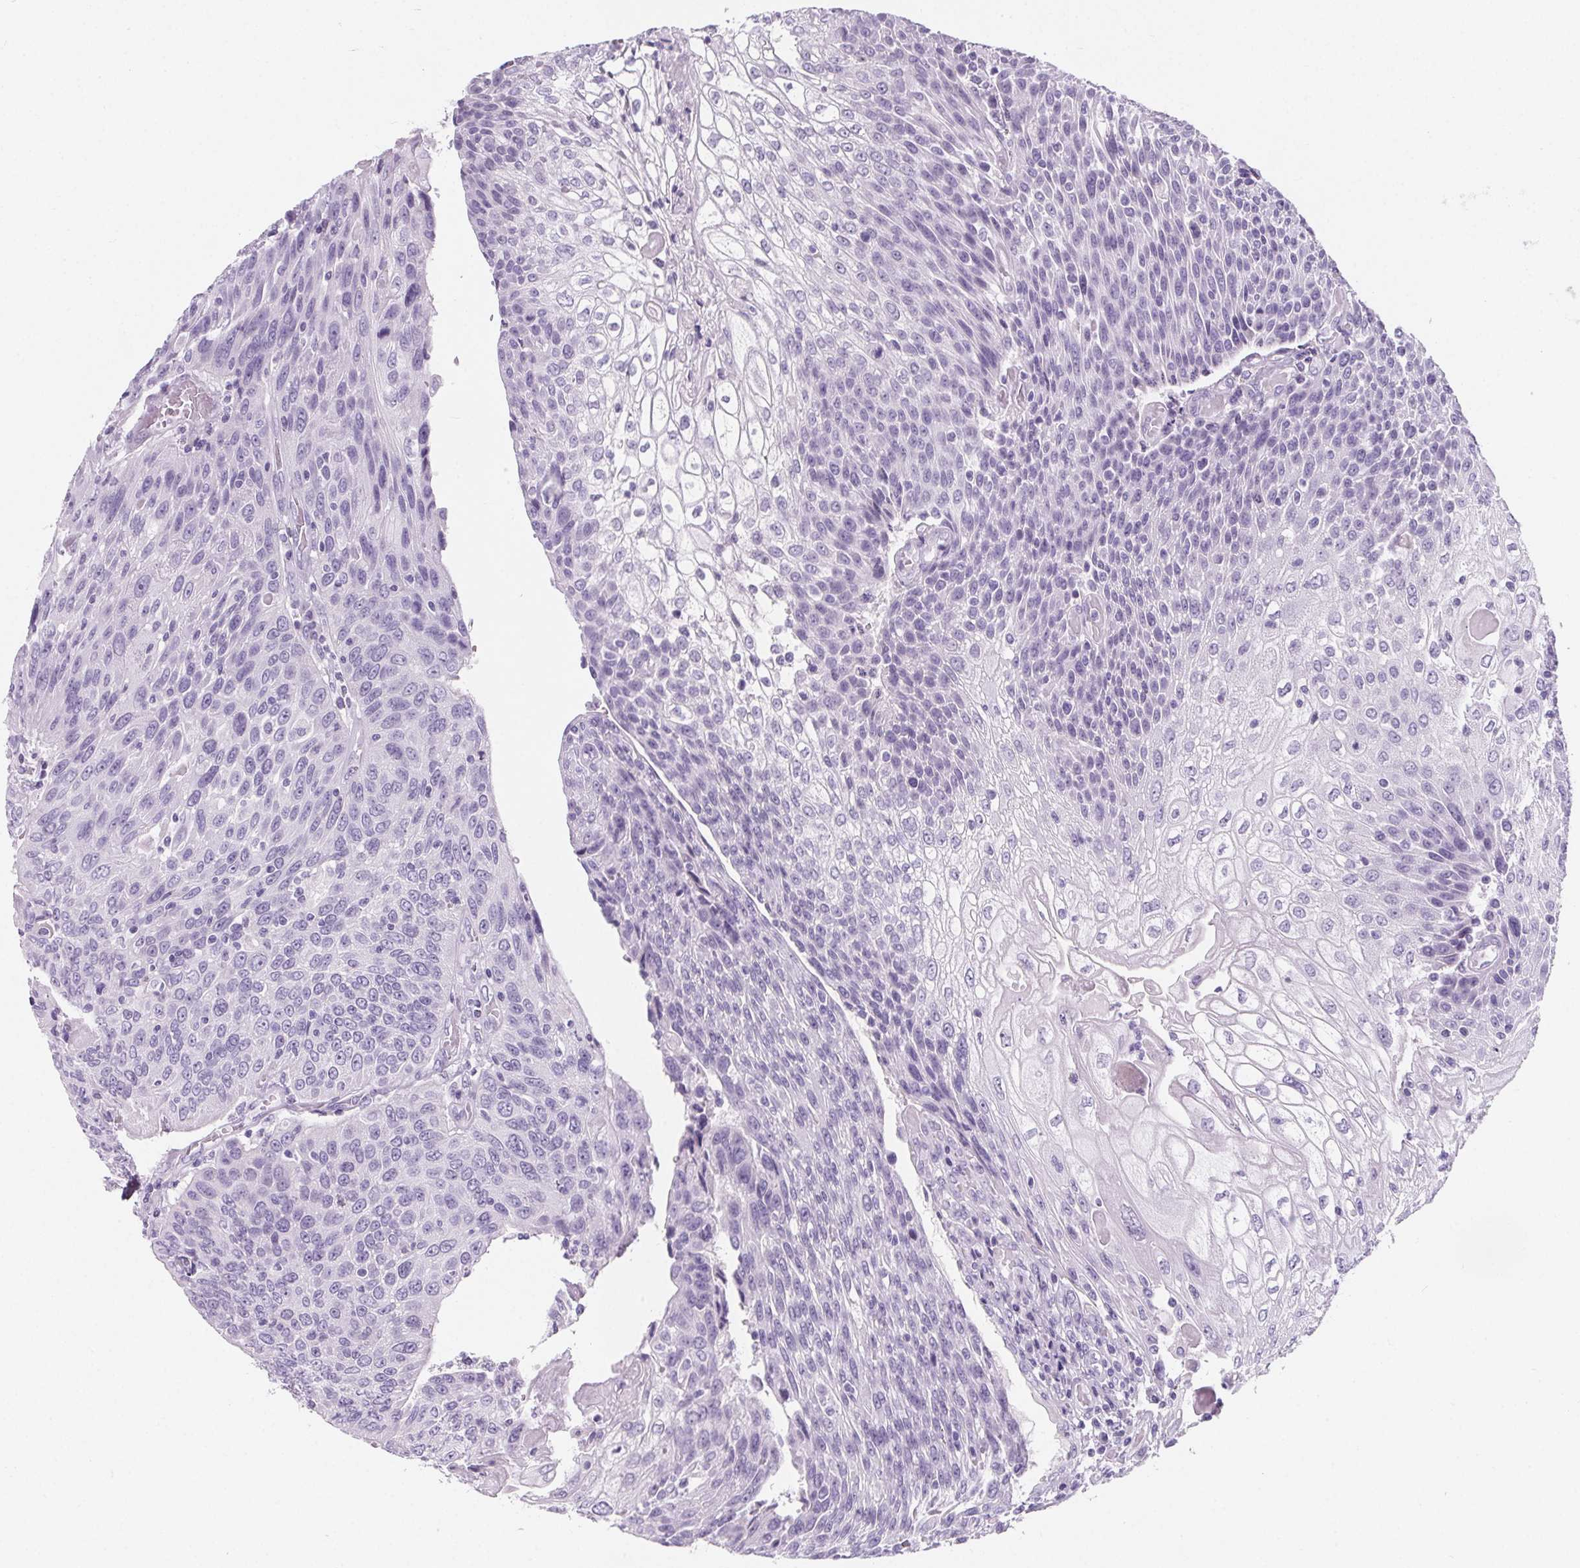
{"staining": {"intensity": "negative", "quantity": "none", "location": "none"}, "tissue": "urothelial cancer", "cell_type": "Tumor cells", "image_type": "cancer", "snomed": [{"axis": "morphology", "description": "Urothelial carcinoma, High grade"}, {"axis": "topography", "description": "Urinary bladder"}], "caption": "Immunohistochemistry photomicrograph of urothelial cancer stained for a protein (brown), which demonstrates no staining in tumor cells.", "gene": "ADRB1", "patient": {"sex": "female", "age": 70}}